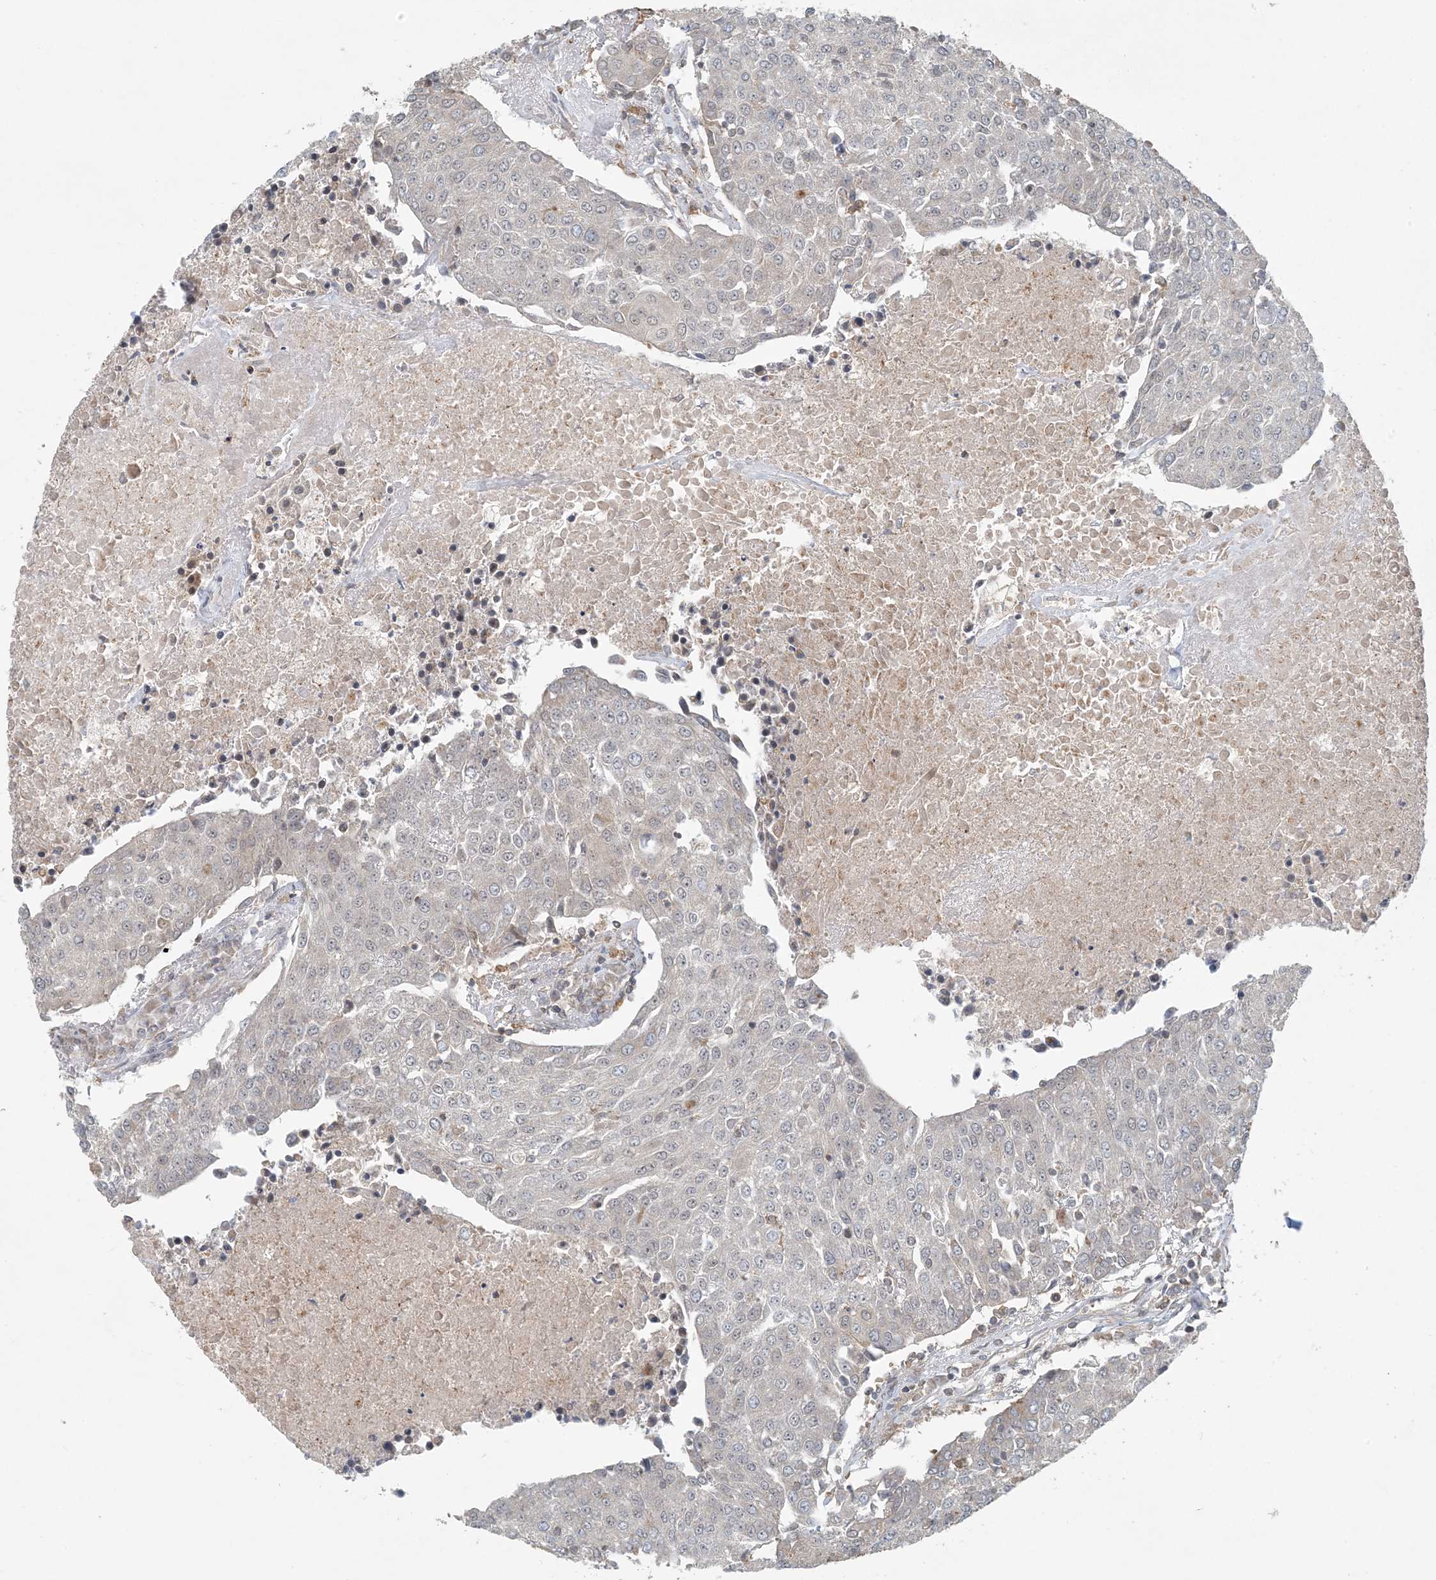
{"staining": {"intensity": "negative", "quantity": "none", "location": "none"}, "tissue": "urothelial cancer", "cell_type": "Tumor cells", "image_type": "cancer", "snomed": [{"axis": "morphology", "description": "Urothelial carcinoma, High grade"}, {"axis": "topography", "description": "Urinary bladder"}], "caption": "This is an immunohistochemistry (IHC) micrograph of urothelial cancer. There is no staining in tumor cells.", "gene": "OBI1", "patient": {"sex": "female", "age": 85}}